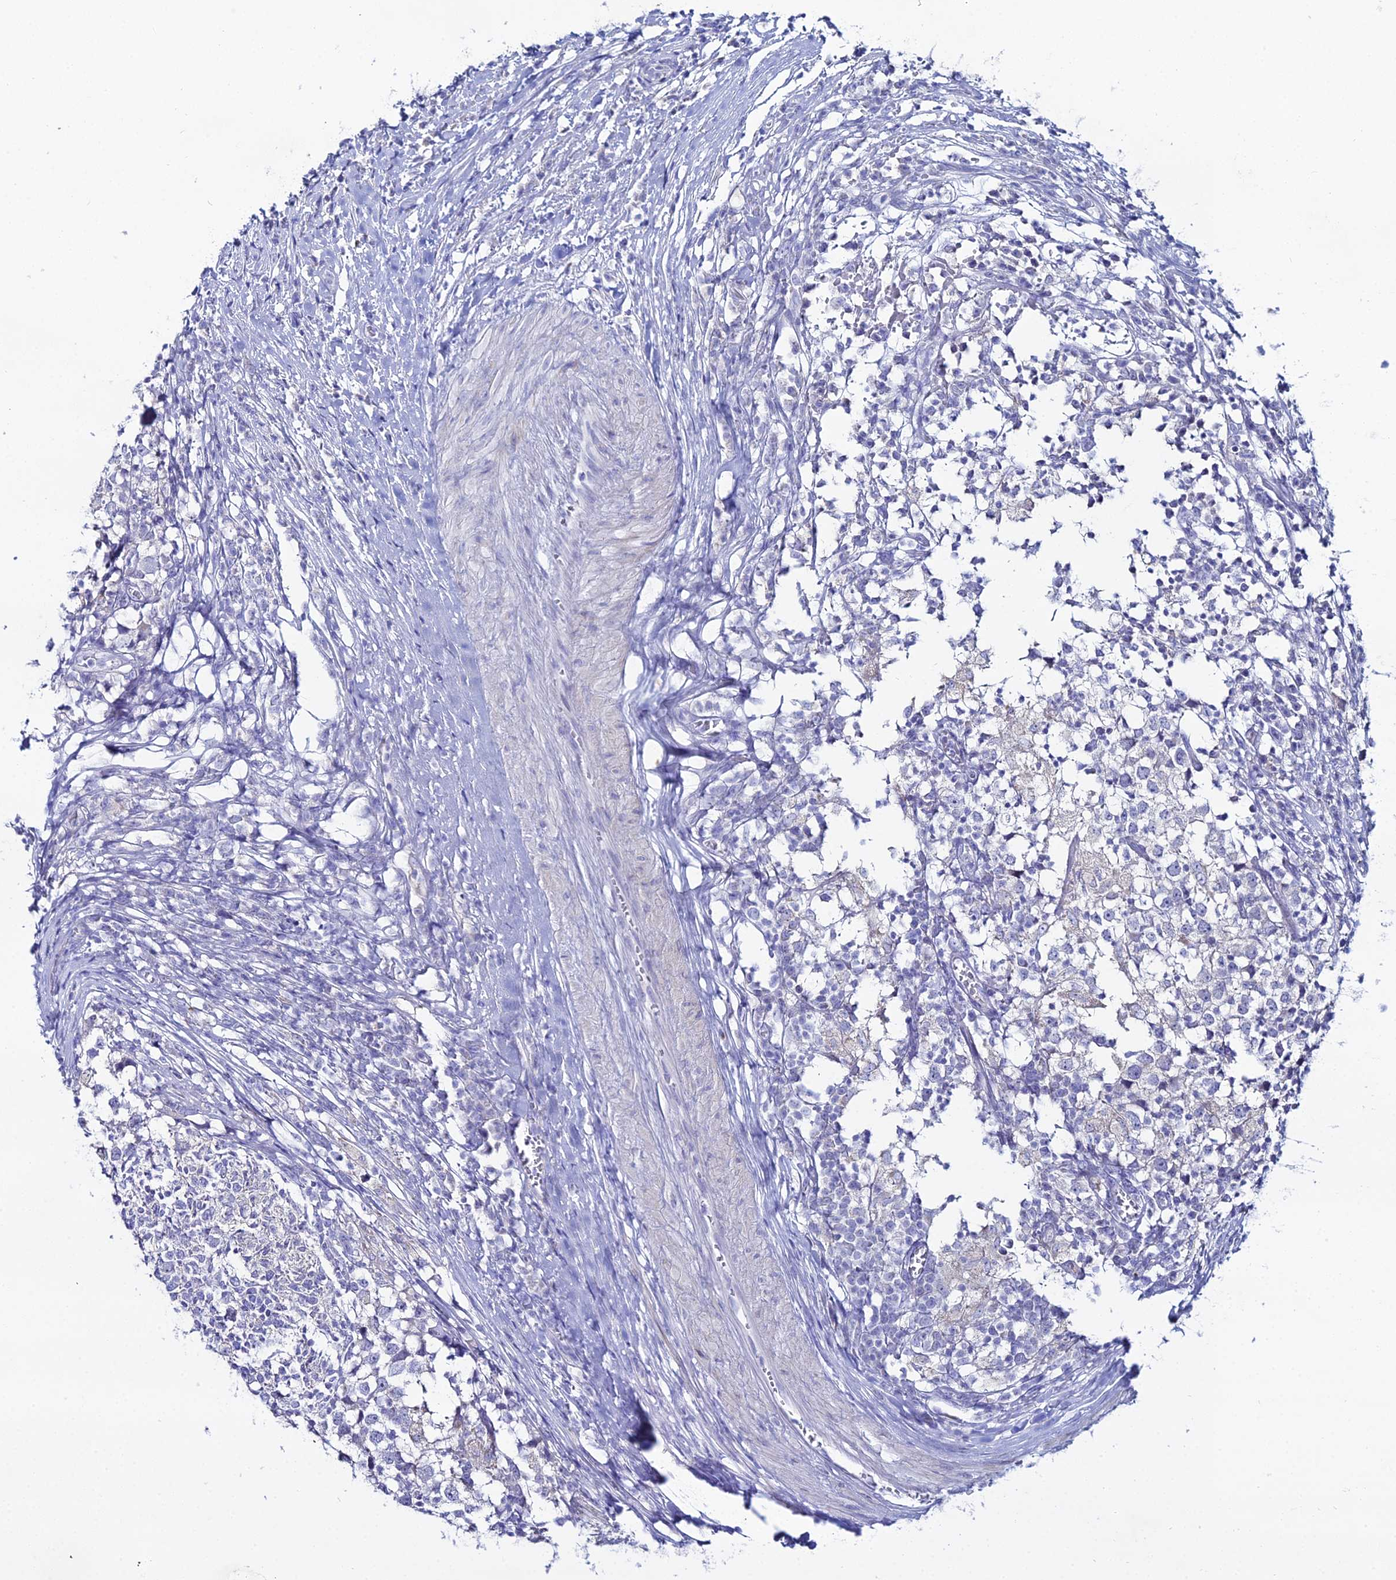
{"staining": {"intensity": "negative", "quantity": "none", "location": "none"}, "tissue": "testis cancer", "cell_type": "Tumor cells", "image_type": "cancer", "snomed": [{"axis": "morphology", "description": "Seminoma, NOS"}, {"axis": "topography", "description": "Testis"}], "caption": "The photomicrograph exhibits no significant positivity in tumor cells of testis cancer.", "gene": "DHX34", "patient": {"sex": "male", "age": 65}}